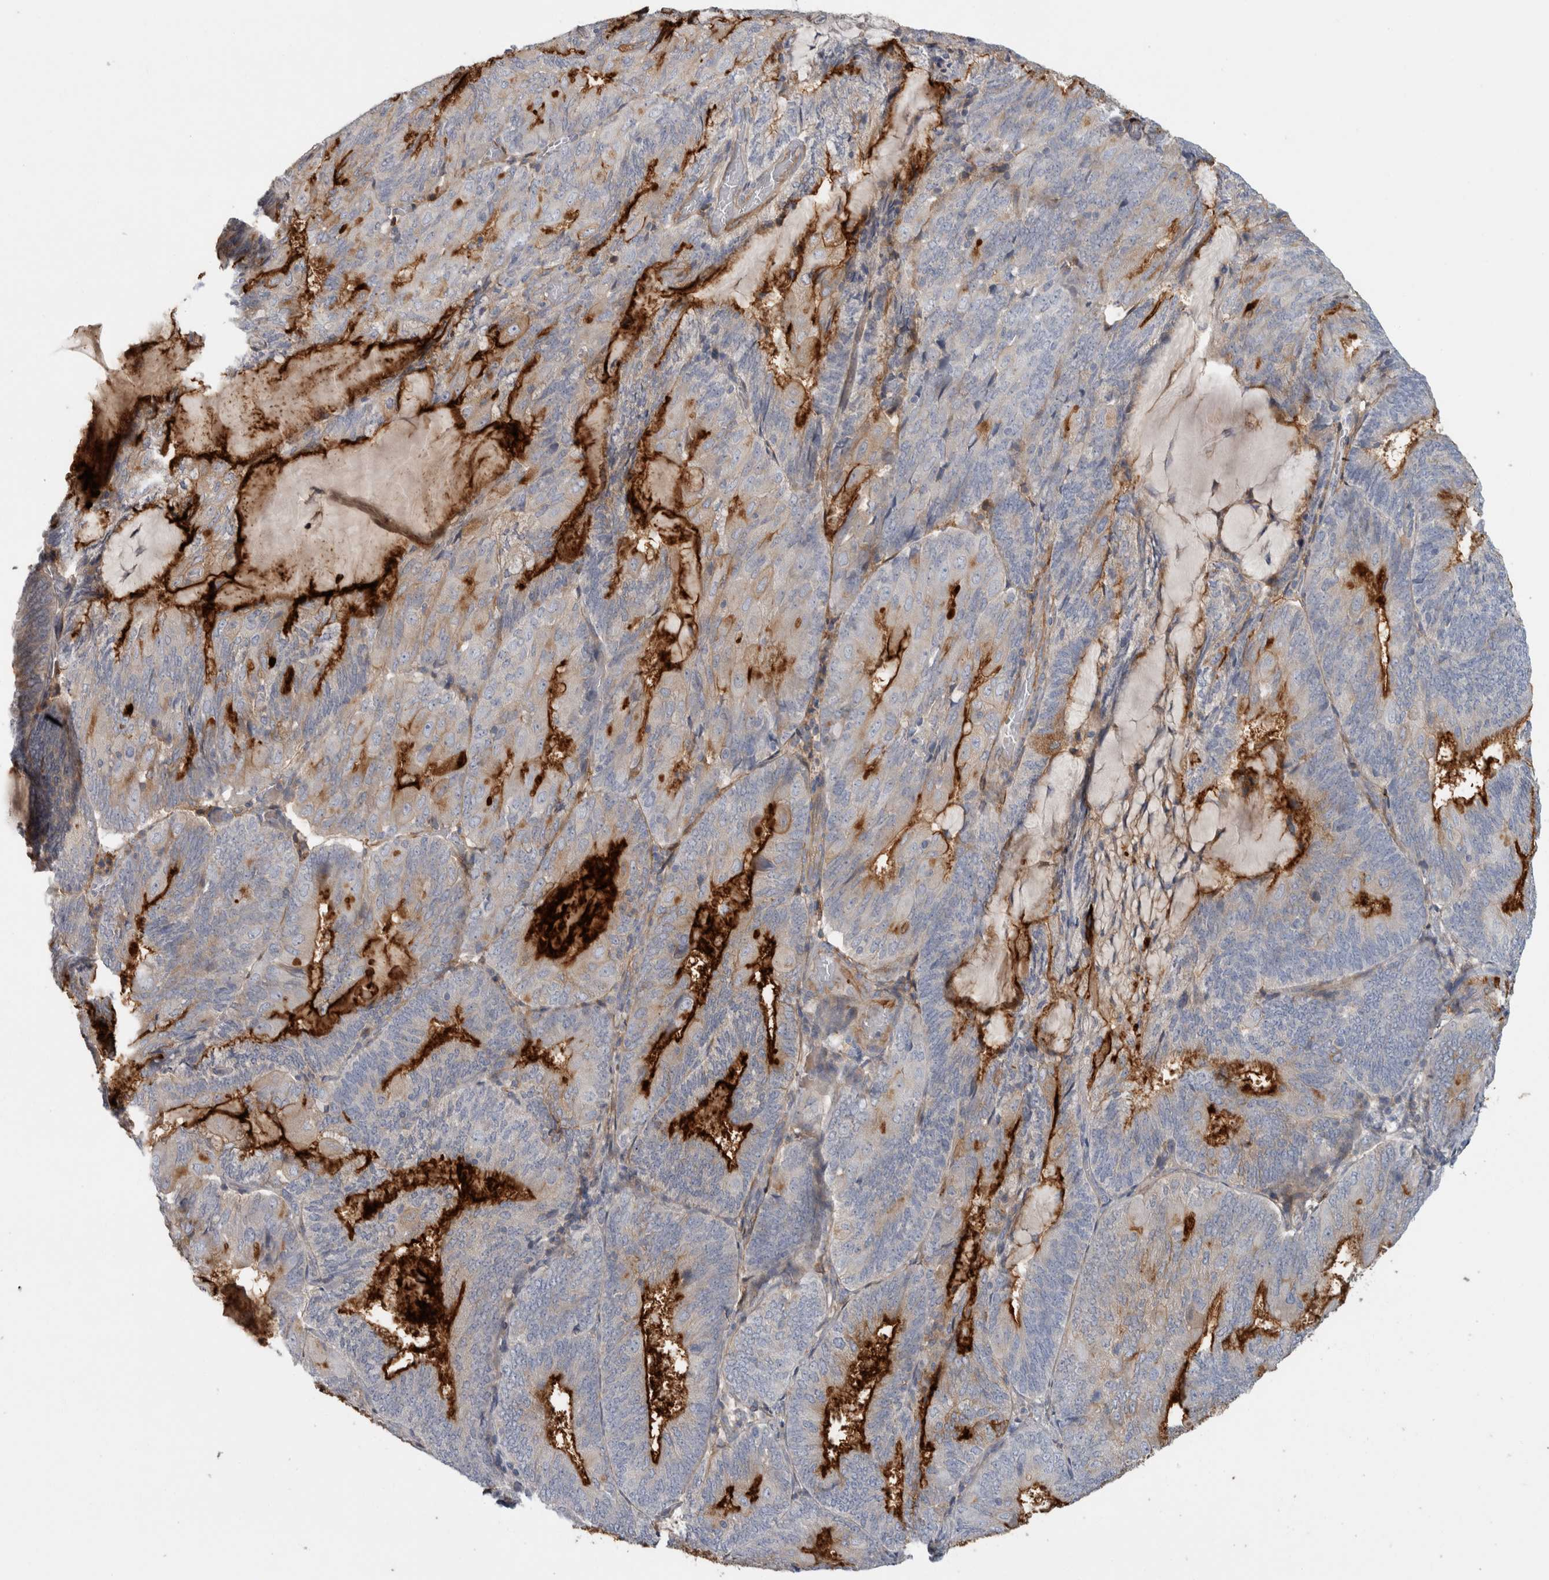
{"staining": {"intensity": "strong", "quantity": "25%-75%", "location": "cytoplasmic/membranous"}, "tissue": "endometrial cancer", "cell_type": "Tumor cells", "image_type": "cancer", "snomed": [{"axis": "morphology", "description": "Adenocarcinoma, NOS"}, {"axis": "topography", "description": "Endometrium"}], "caption": "Tumor cells show strong cytoplasmic/membranous staining in about 25%-75% of cells in endometrial cancer (adenocarcinoma).", "gene": "CD55", "patient": {"sex": "female", "age": 81}}